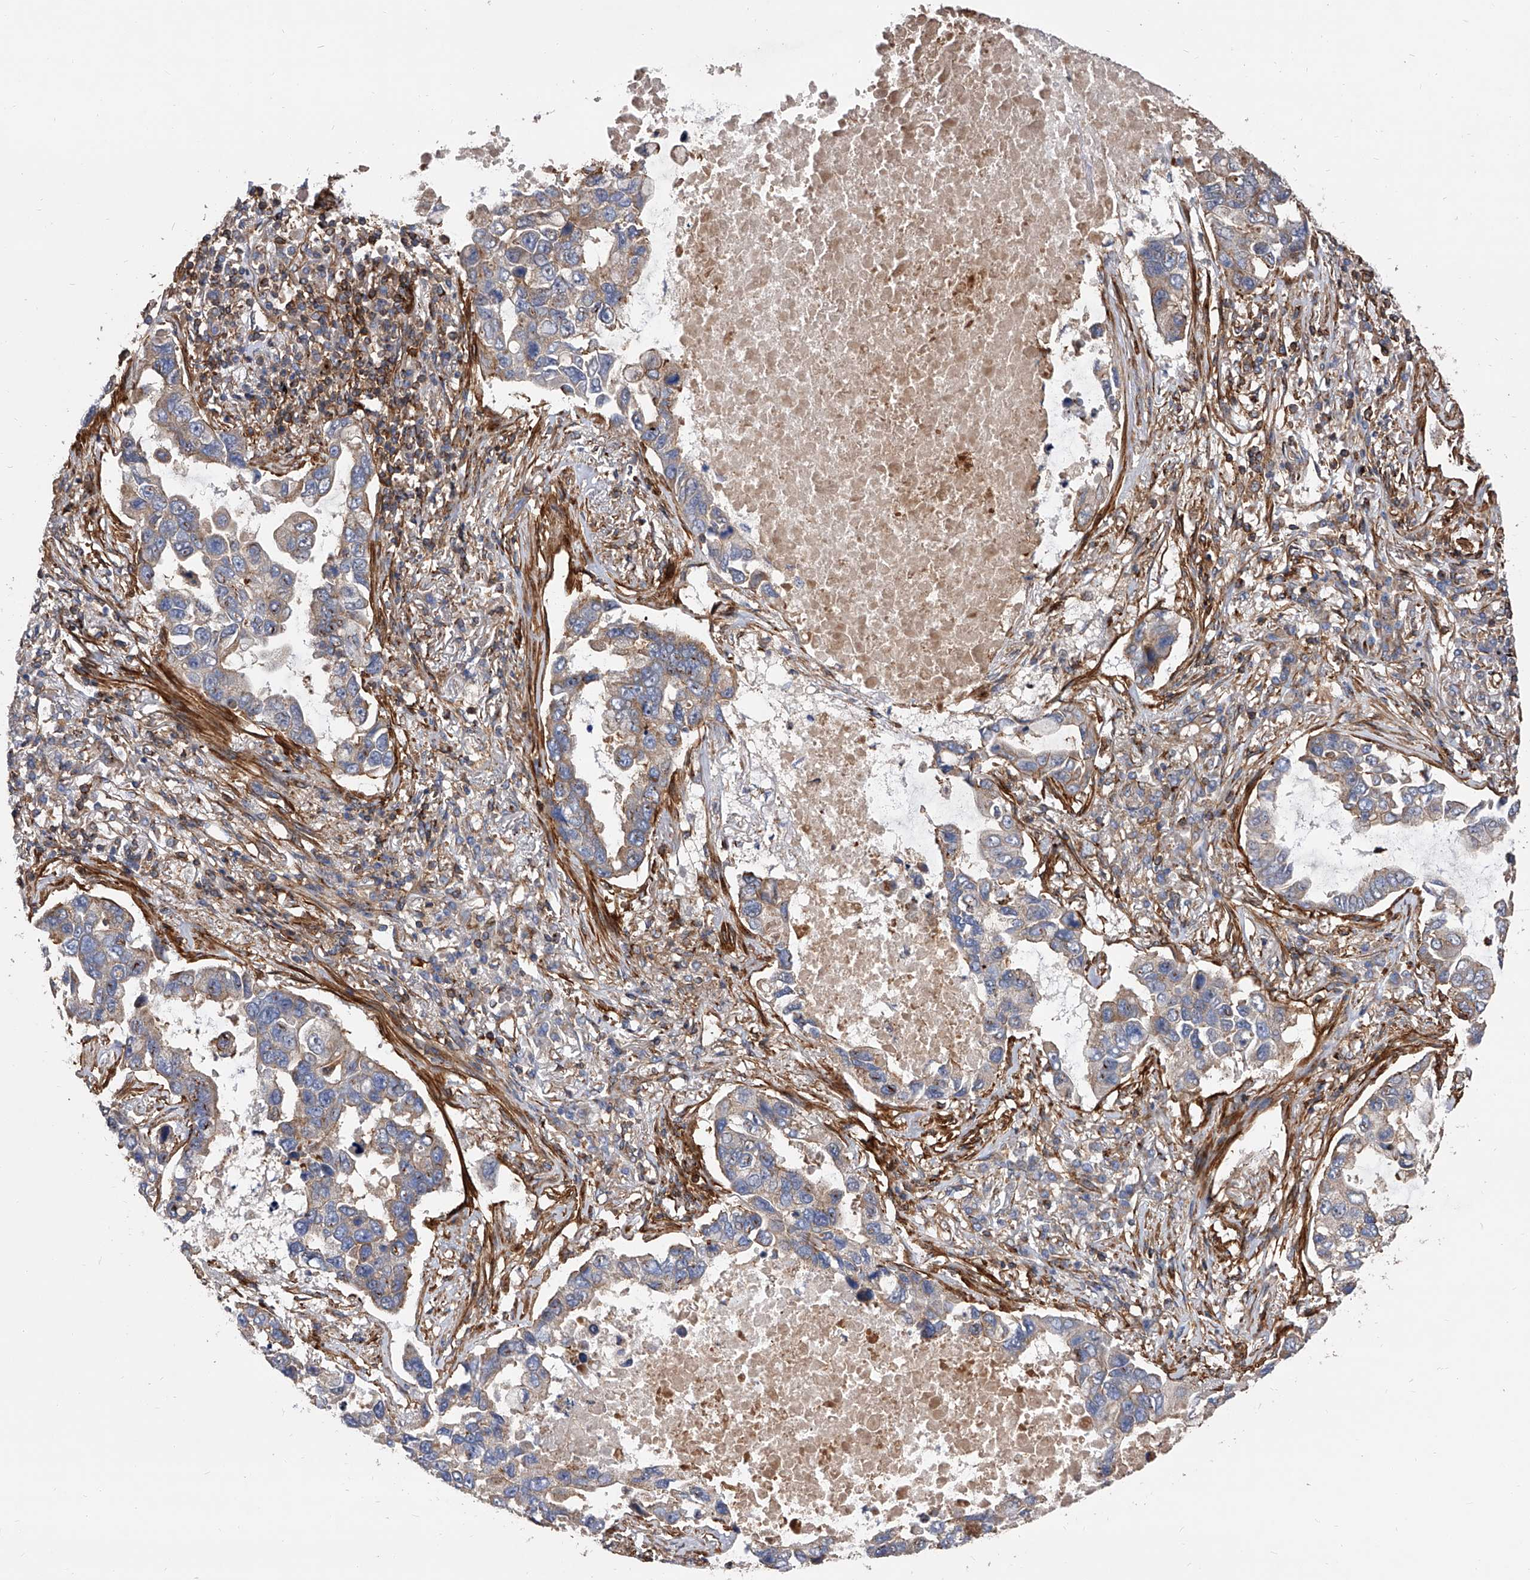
{"staining": {"intensity": "weak", "quantity": "25%-75%", "location": "cytoplasmic/membranous"}, "tissue": "lung cancer", "cell_type": "Tumor cells", "image_type": "cancer", "snomed": [{"axis": "morphology", "description": "Adenocarcinoma, NOS"}, {"axis": "topography", "description": "Lung"}], "caption": "Protein expression analysis of lung cancer displays weak cytoplasmic/membranous expression in about 25%-75% of tumor cells.", "gene": "PISD", "patient": {"sex": "male", "age": 64}}